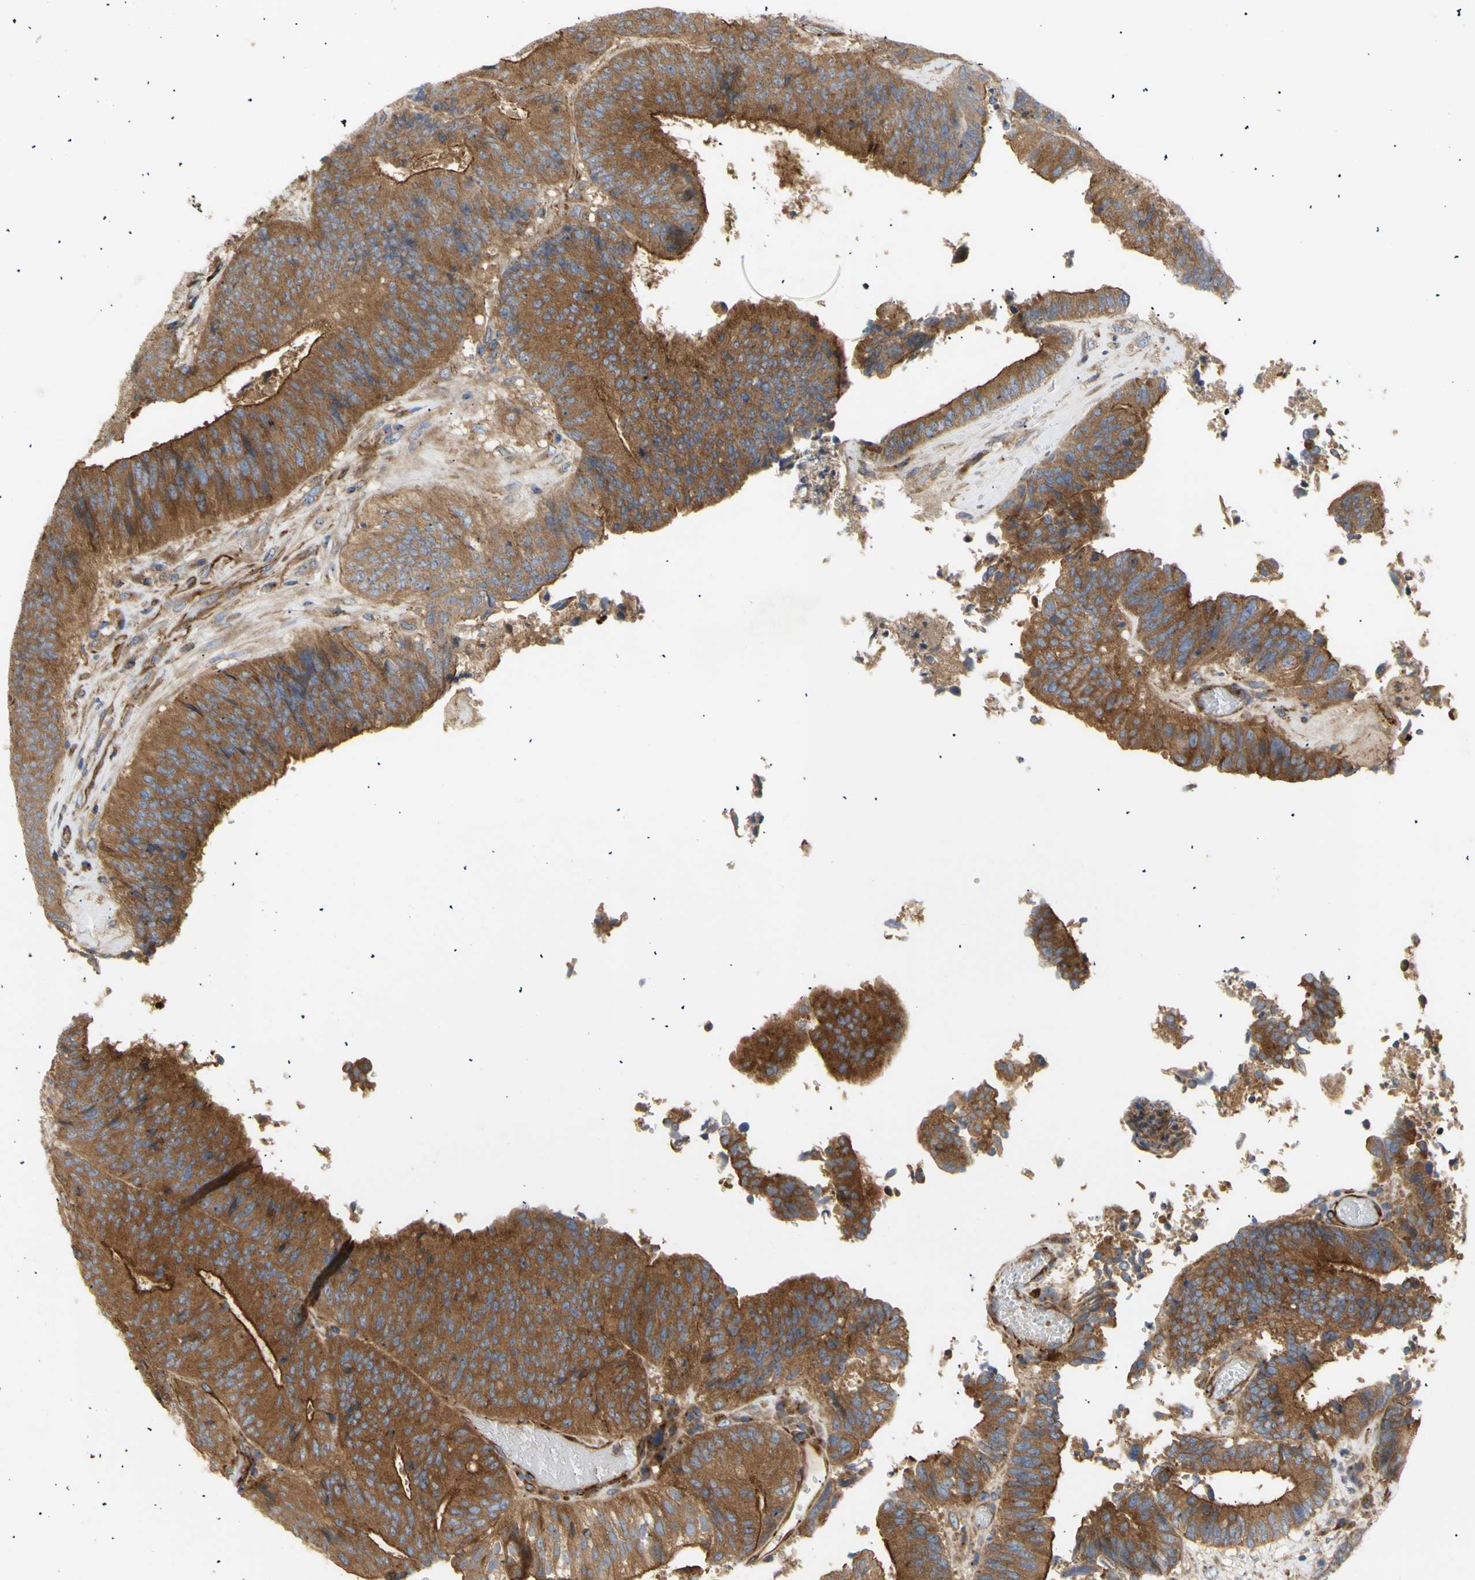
{"staining": {"intensity": "moderate", "quantity": ">75%", "location": "cytoplasmic/membranous"}, "tissue": "colorectal cancer", "cell_type": "Tumor cells", "image_type": "cancer", "snomed": [{"axis": "morphology", "description": "Adenocarcinoma, NOS"}, {"axis": "topography", "description": "Rectum"}], "caption": "Colorectal cancer (adenocarcinoma) stained for a protein demonstrates moderate cytoplasmic/membranous positivity in tumor cells. (Stains: DAB in brown, nuclei in blue, Microscopy: brightfield microscopy at high magnification).", "gene": "TUBG2", "patient": {"sex": "male", "age": 72}}